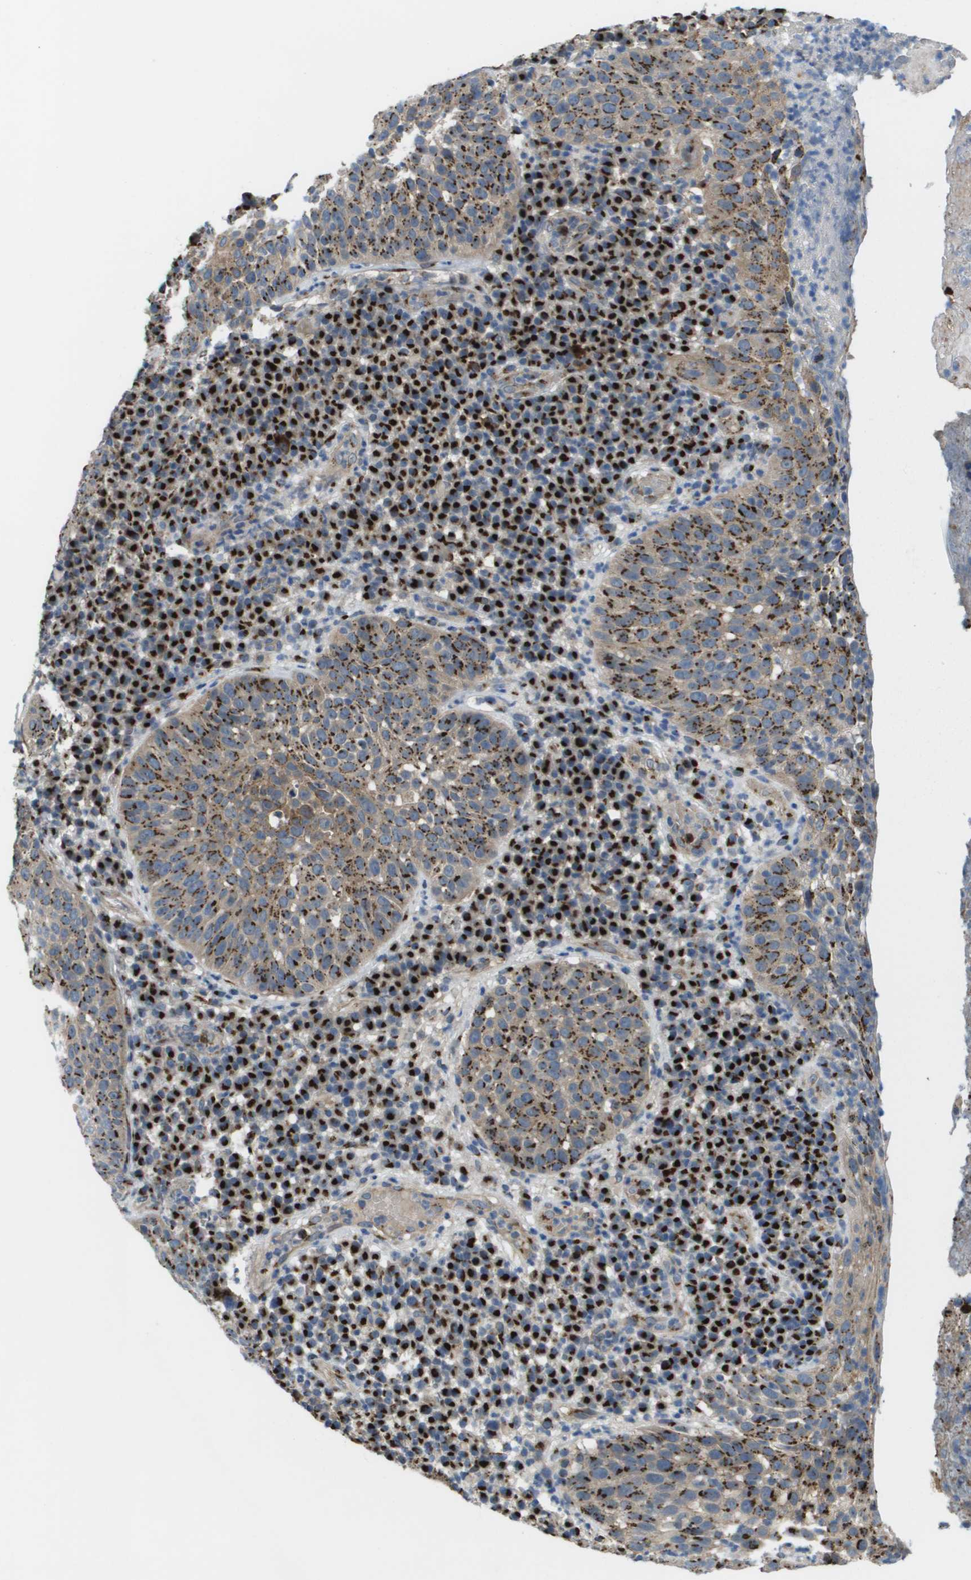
{"staining": {"intensity": "strong", "quantity": "25%-75%", "location": "cytoplasmic/membranous"}, "tissue": "skin cancer", "cell_type": "Tumor cells", "image_type": "cancer", "snomed": [{"axis": "morphology", "description": "Squamous cell carcinoma in situ, NOS"}, {"axis": "morphology", "description": "Squamous cell carcinoma, NOS"}, {"axis": "topography", "description": "Skin"}], "caption": "This histopathology image shows immunohistochemistry staining of human skin cancer (squamous cell carcinoma), with high strong cytoplasmic/membranous expression in about 25%-75% of tumor cells.", "gene": "QSOX2", "patient": {"sex": "male", "age": 93}}